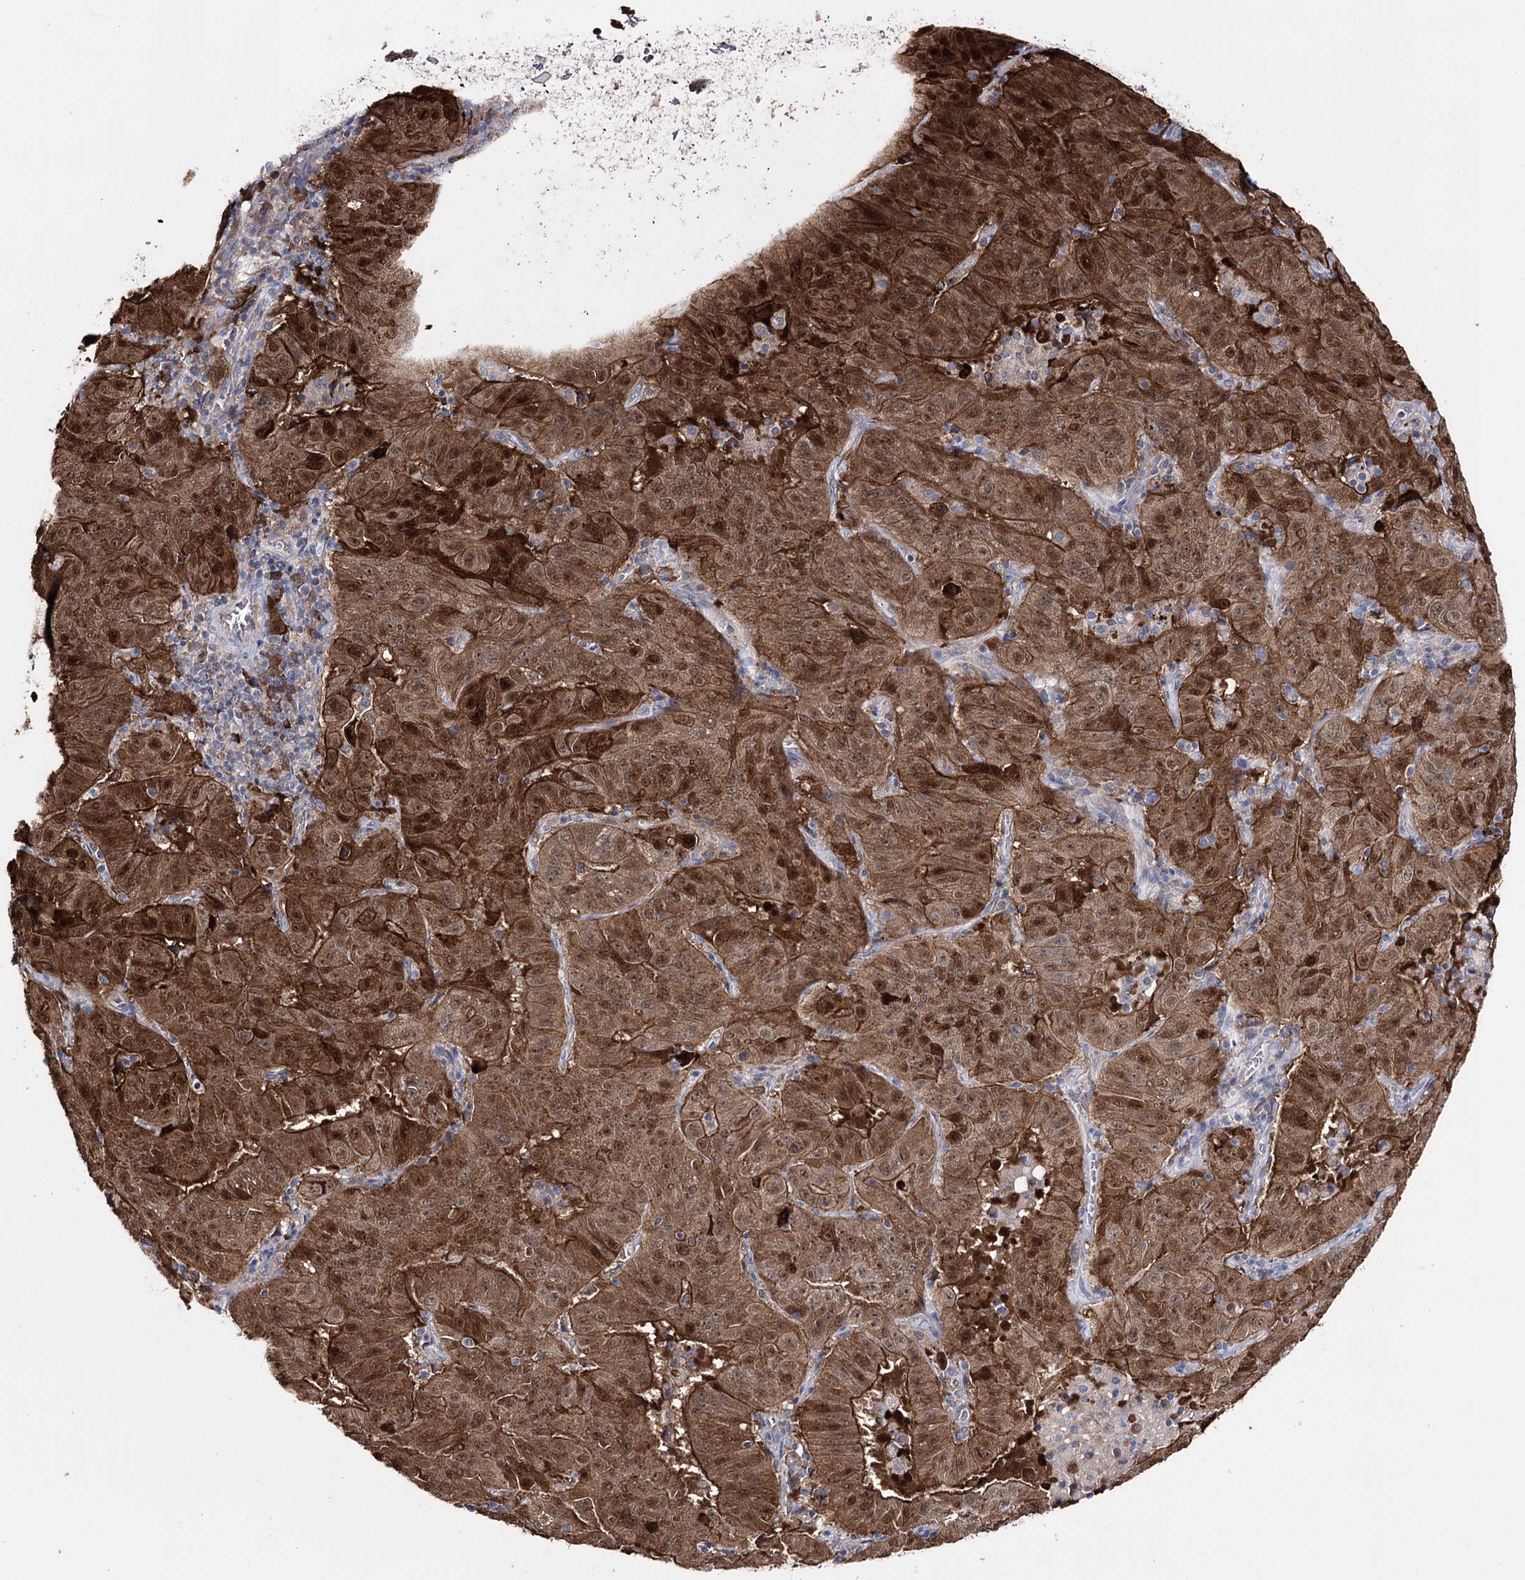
{"staining": {"intensity": "strong", "quantity": ">75%", "location": "cytoplasmic/membranous,nuclear"}, "tissue": "pancreatic cancer", "cell_type": "Tumor cells", "image_type": "cancer", "snomed": [{"axis": "morphology", "description": "Adenocarcinoma, NOS"}, {"axis": "topography", "description": "Pancreas"}], "caption": "This micrograph reveals immunohistochemistry staining of adenocarcinoma (pancreatic), with high strong cytoplasmic/membranous and nuclear staining in approximately >75% of tumor cells.", "gene": "PTER", "patient": {"sex": "male", "age": 63}}